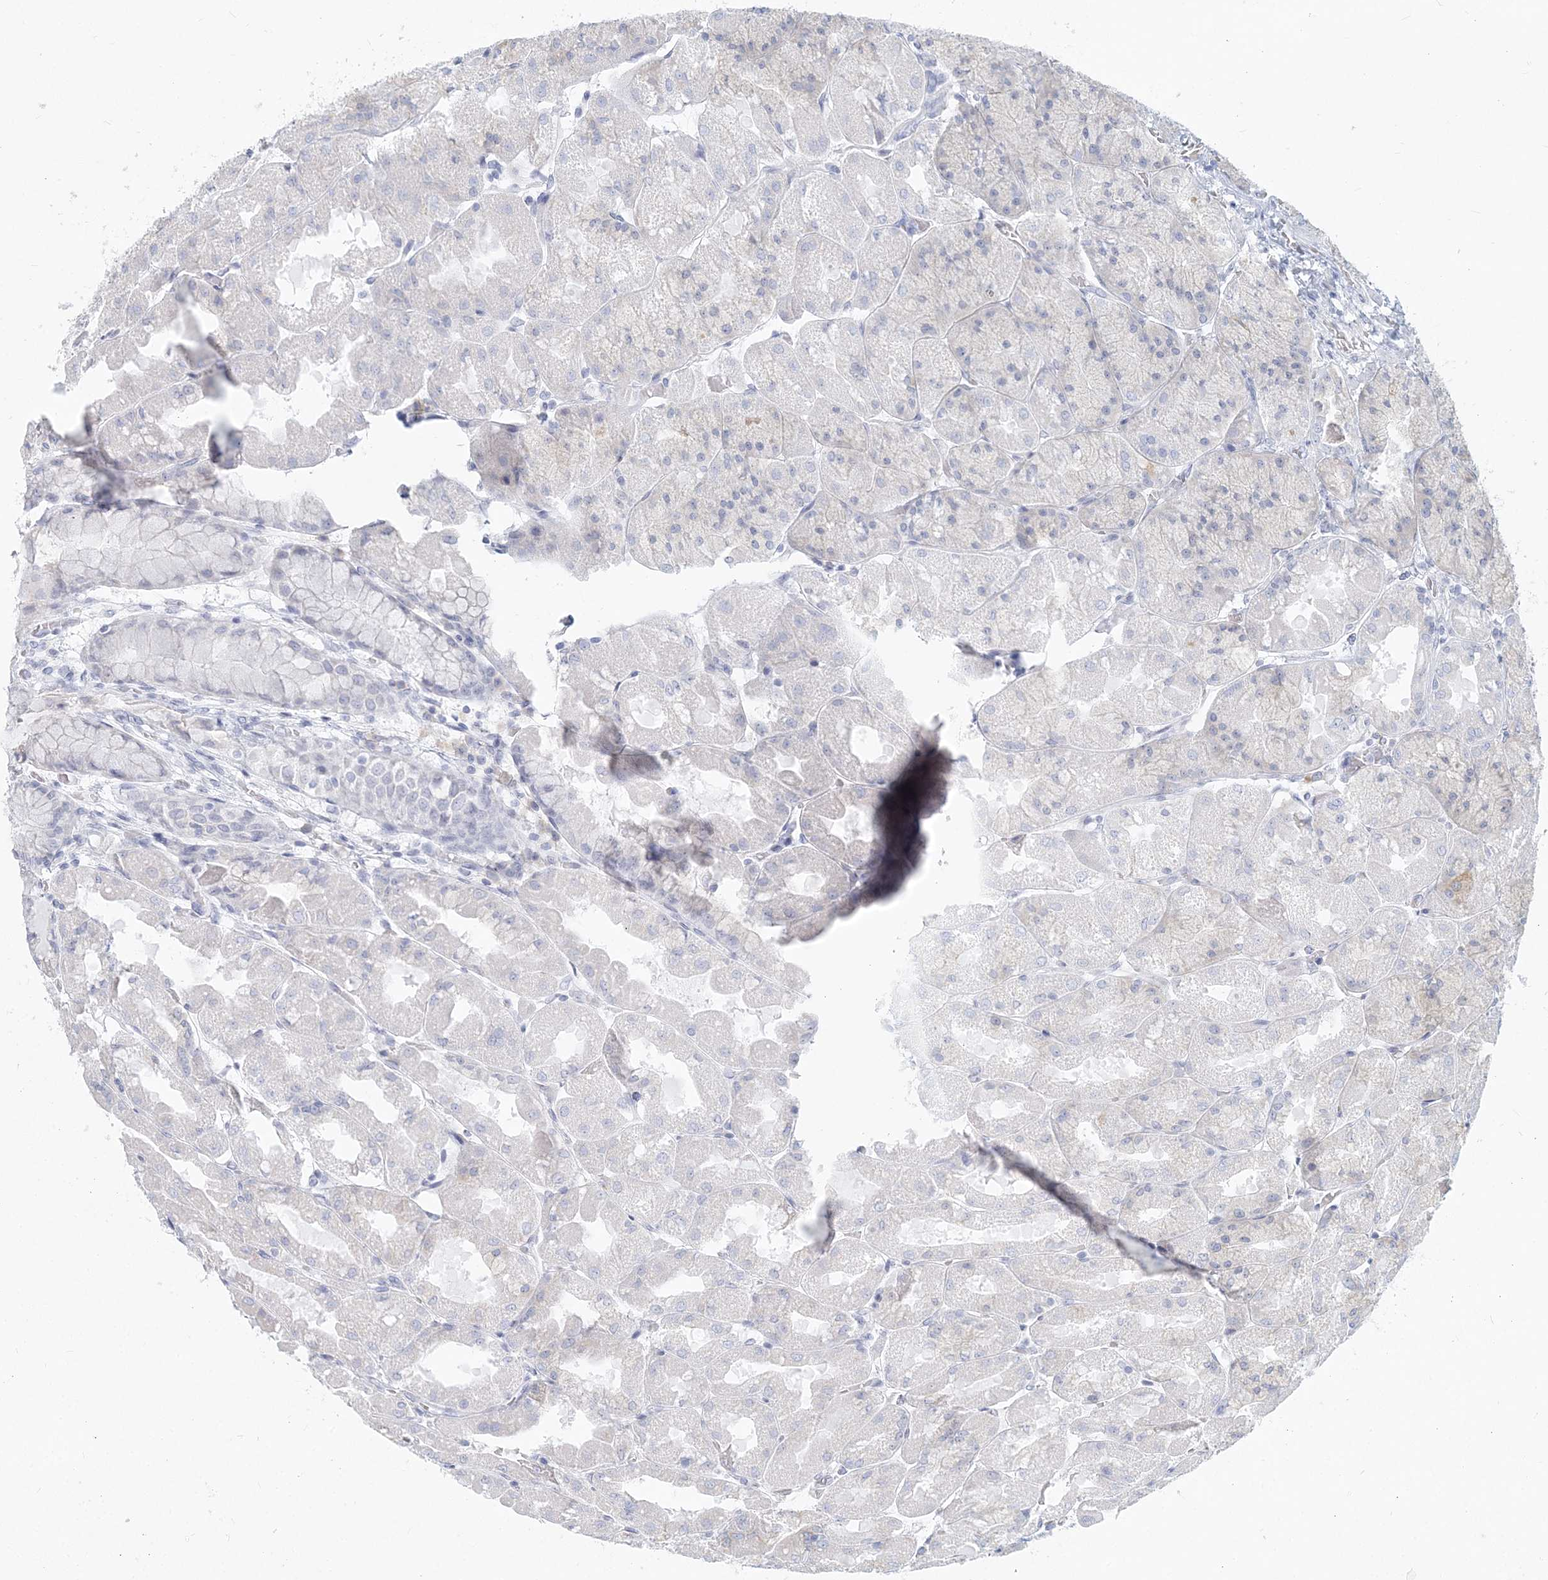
{"staining": {"intensity": "negative", "quantity": "none", "location": "none"}, "tissue": "stomach", "cell_type": "Glandular cells", "image_type": "normal", "snomed": [{"axis": "morphology", "description": "Normal tissue, NOS"}, {"axis": "topography", "description": "Stomach"}], "caption": "Immunohistochemical staining of normal human stomach displays no significant staining in glandular cells. (Stains: DAB immunohistochemistry (IHC) with hematoxylin counter stain, Microscopy: brightfield microscopy at high magnification).", "gene": "CSN1S1", "patient": {"sex": "female", "age": 61}}